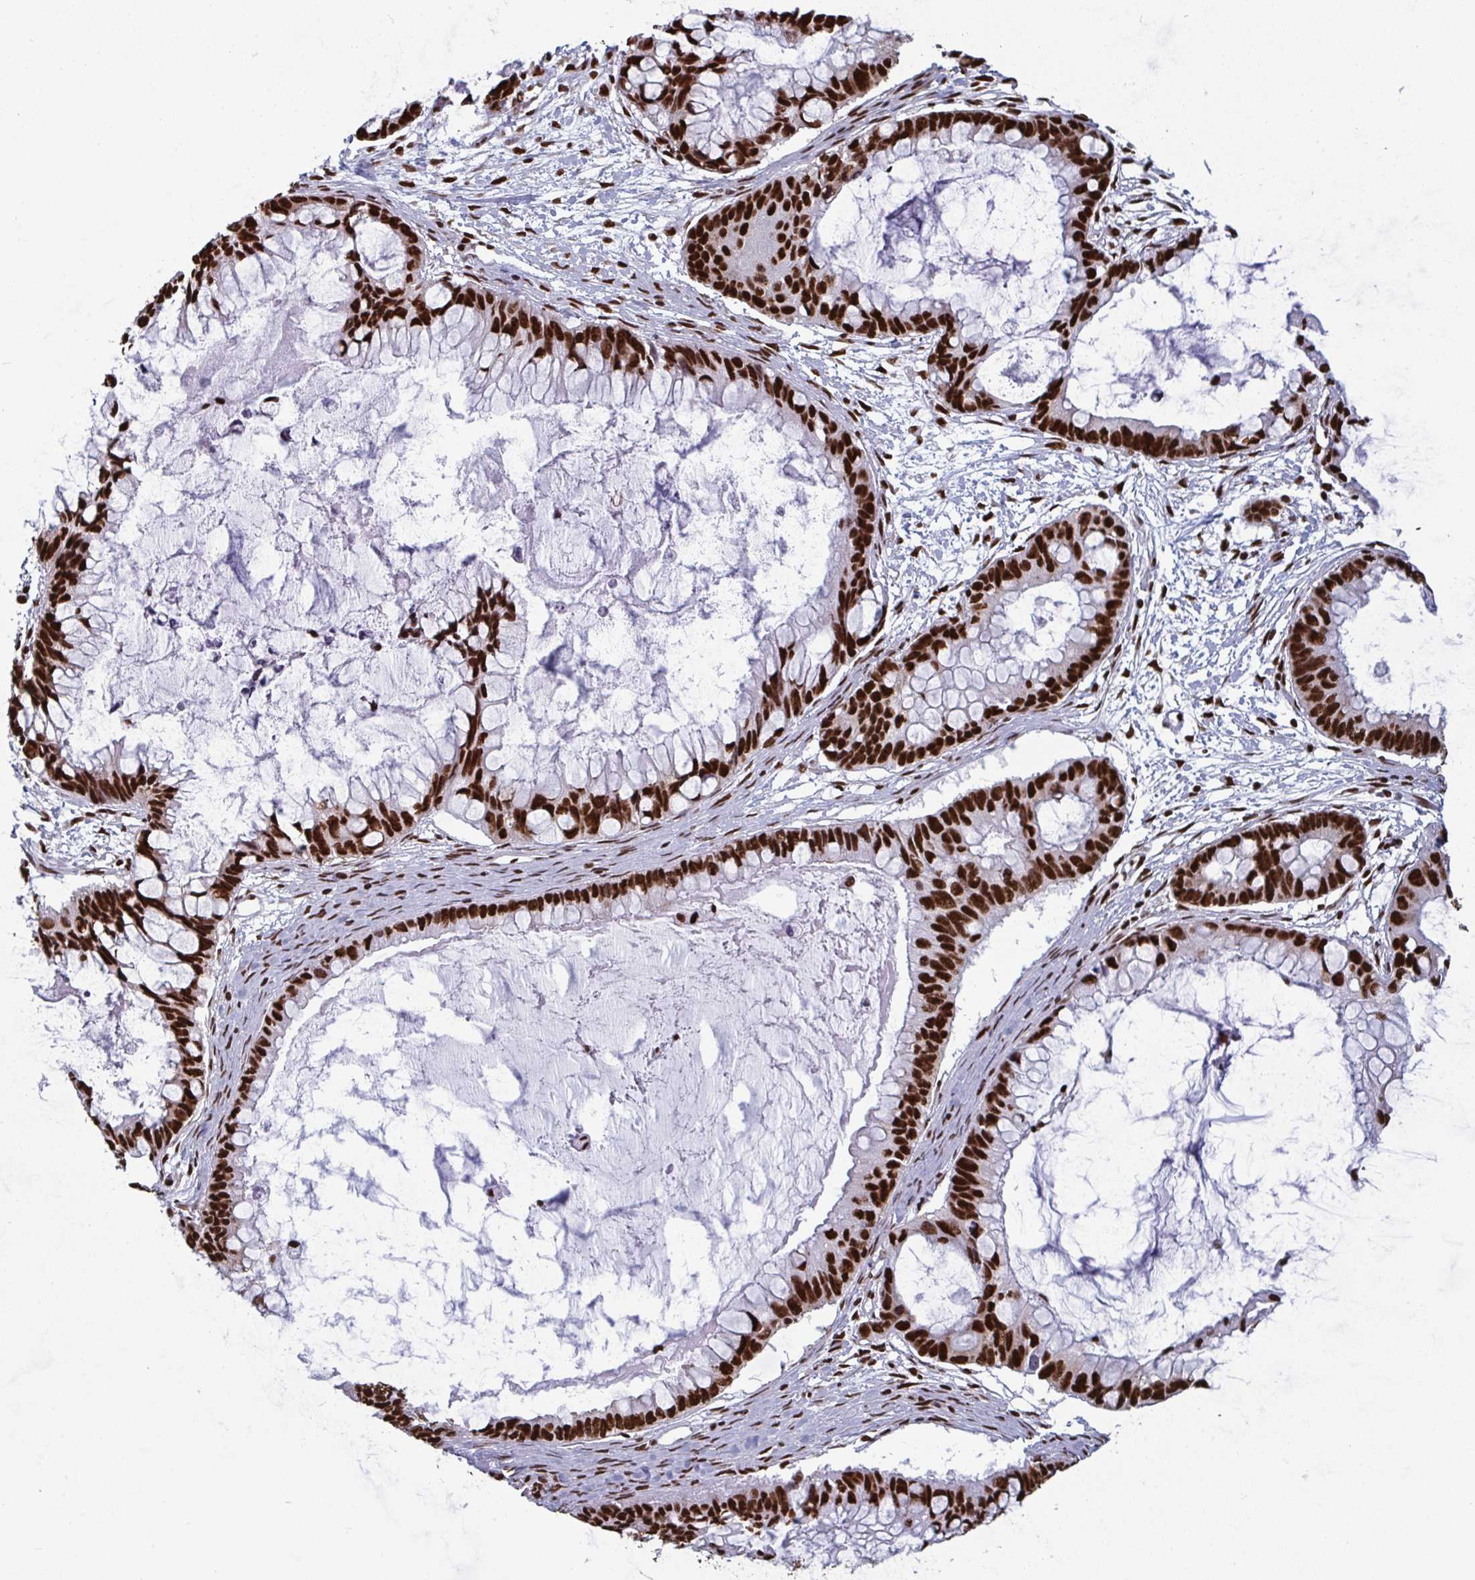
{"staining": {"intensity": "strong", "quantity": ">75%", "location": "nuclear"}, "tissue": "ovarian cancer", "cell_type": "Tumor cells", "image_type": "cancer", "snomed": [{"axis": "morphology", "description": "Cystadenocarcinoma, mucinous, NOS"}, {"axis": "topography", "description": "Ovary"}], "caption": "Immunohistochemistry histopathology image of human ovarian mucinous cystadenocarcinoma stained for a protein (brown), which displays high levels of strong nuclear staining in about >75% of tumor cells.", "gene": "GAR1", "patient": {"sex": "female", "age": 63}}